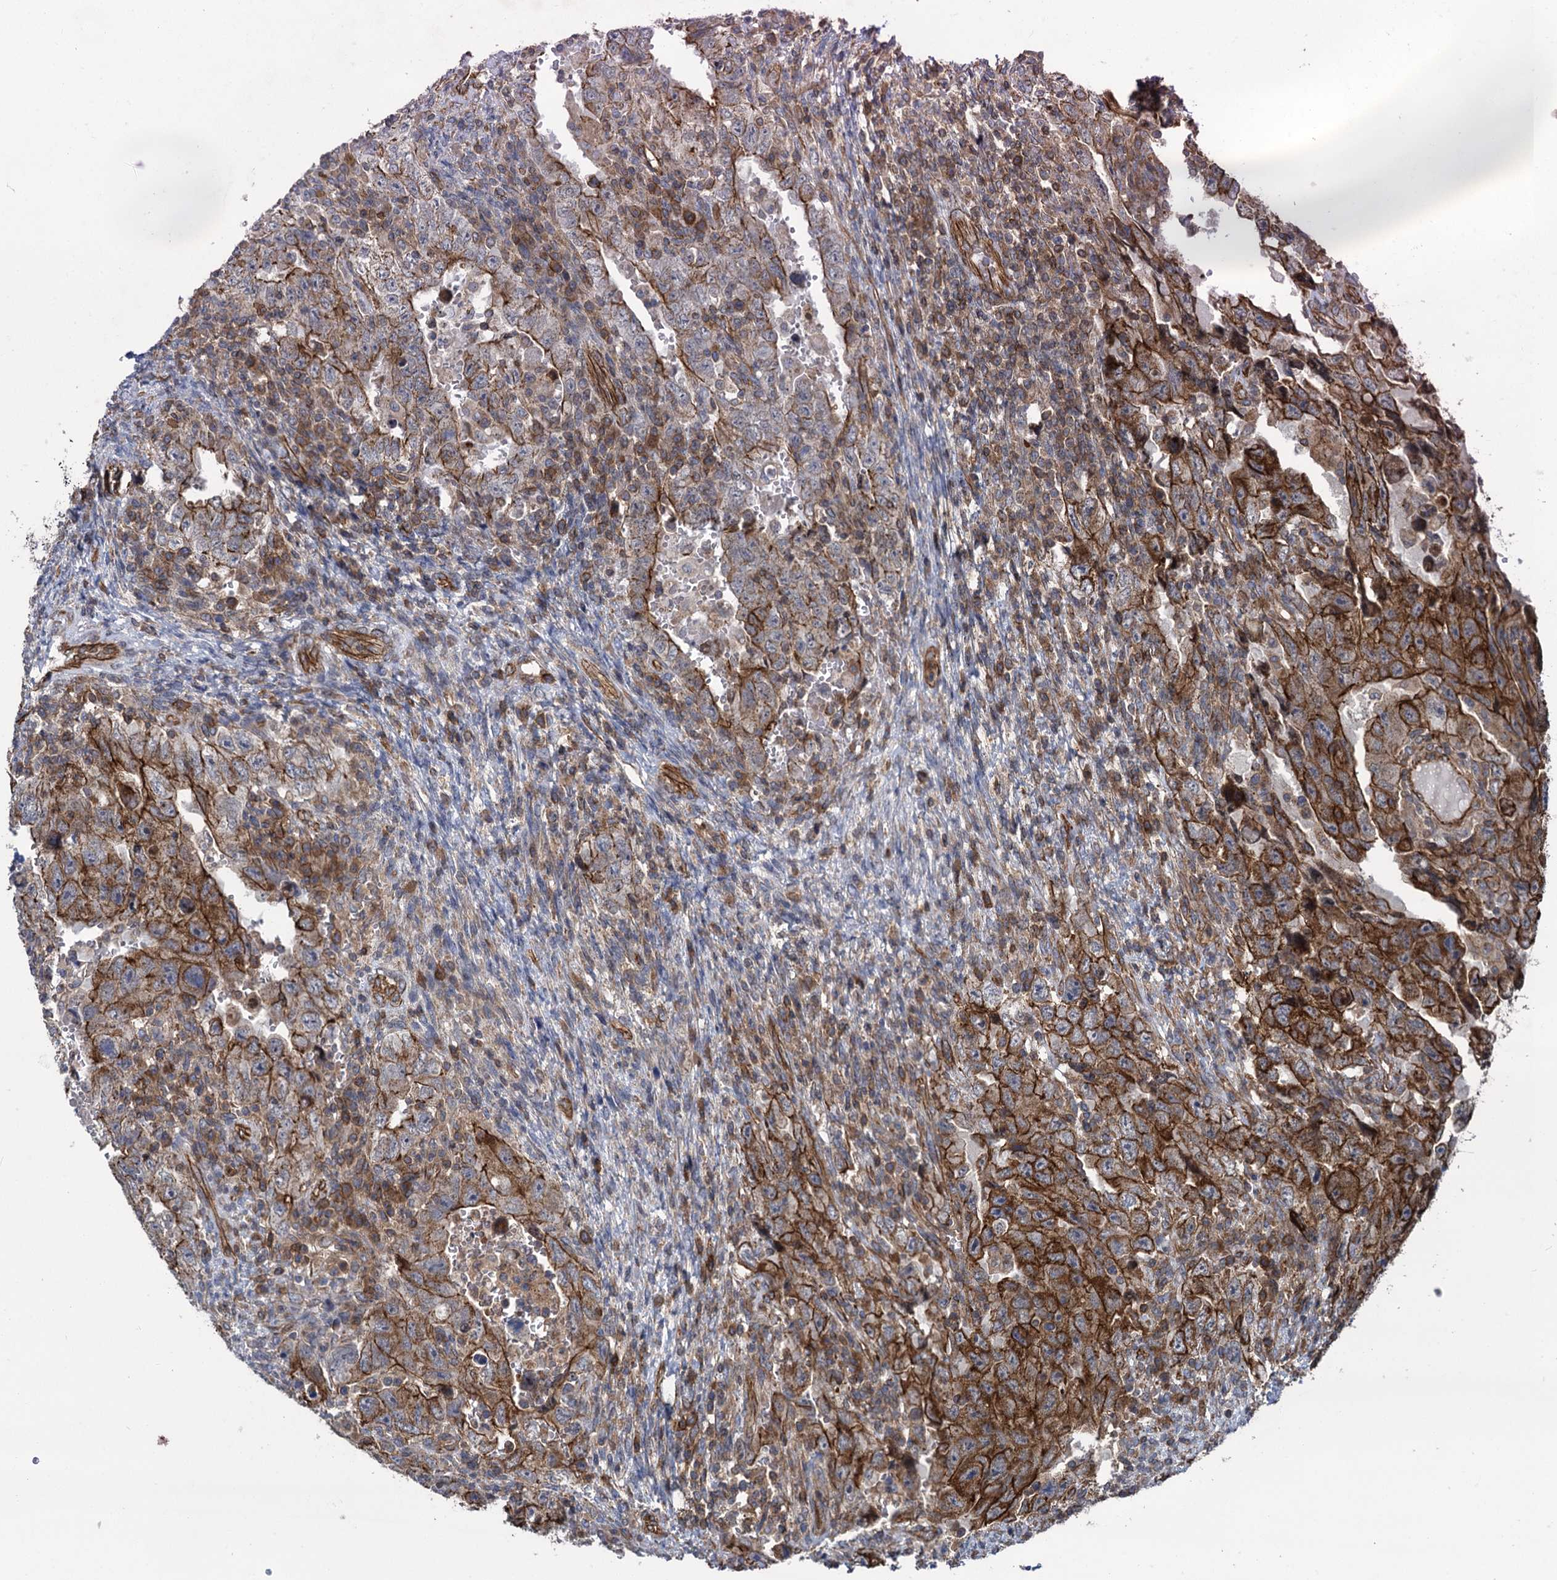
{"staining": {"intensity": "strong", "quantity": "25%-75%", "location": "cytoplasmic/membranous"}, "tissue": "testis cancer", "cell_type": "Tumor cells", "image_type": "cancer", "snomed": [{"axis": "morphology", "description": "Carcinoma, Embryonal, NOS"}, {"axis": "topography", "description": "Testis"}], "caption": "Tumor cells demonstrate high levels of strong cytoplasmic/membranous expression in about 25%-75% of cells in human testis embryonal carcinoma.", "gene": "SVIP", "patient": {"sex": "male", "age": 26}}